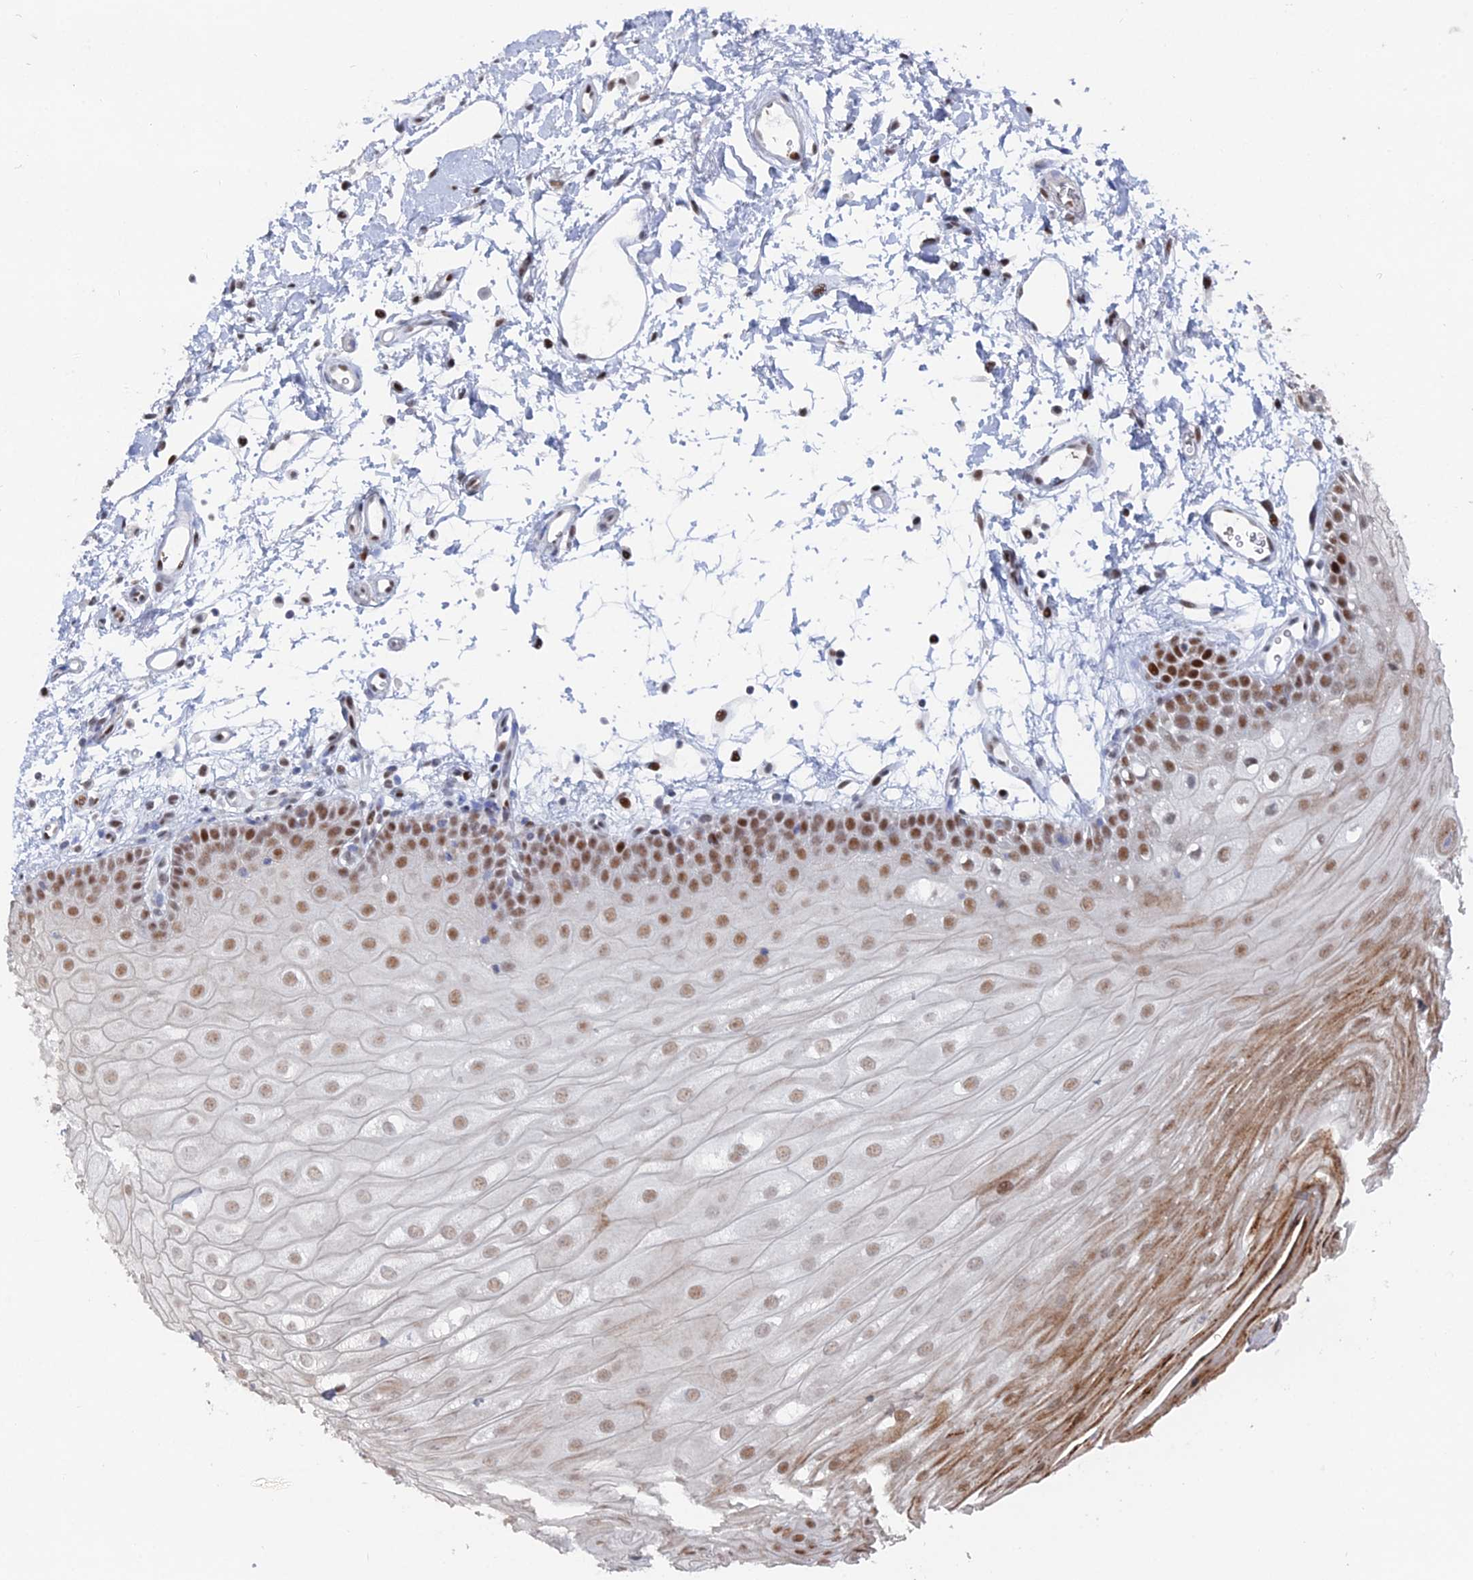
{"staining": {"intensity": "strong", "quantity": "25%-75%", "location": "nuclear"}, "tissue": "oral mucosa", "cell_type": "Squamous epithelial cells", "image_type": "normal", "snomed": [{"axis": "morphology", "description": "Normal tissue, NOS"}, {"axis": "topography", "description": "Oral tissue"}, {"axis": "topography", "description": "Tounge, NOS"}], "caption": "Oral mucosa stained with immunohistochemistry shows strong nuclear expression in approximately 25%-75% of squamous epithelial cells.", "gene": "GSC2", "patient": {"sex": "female", "age": 73}}